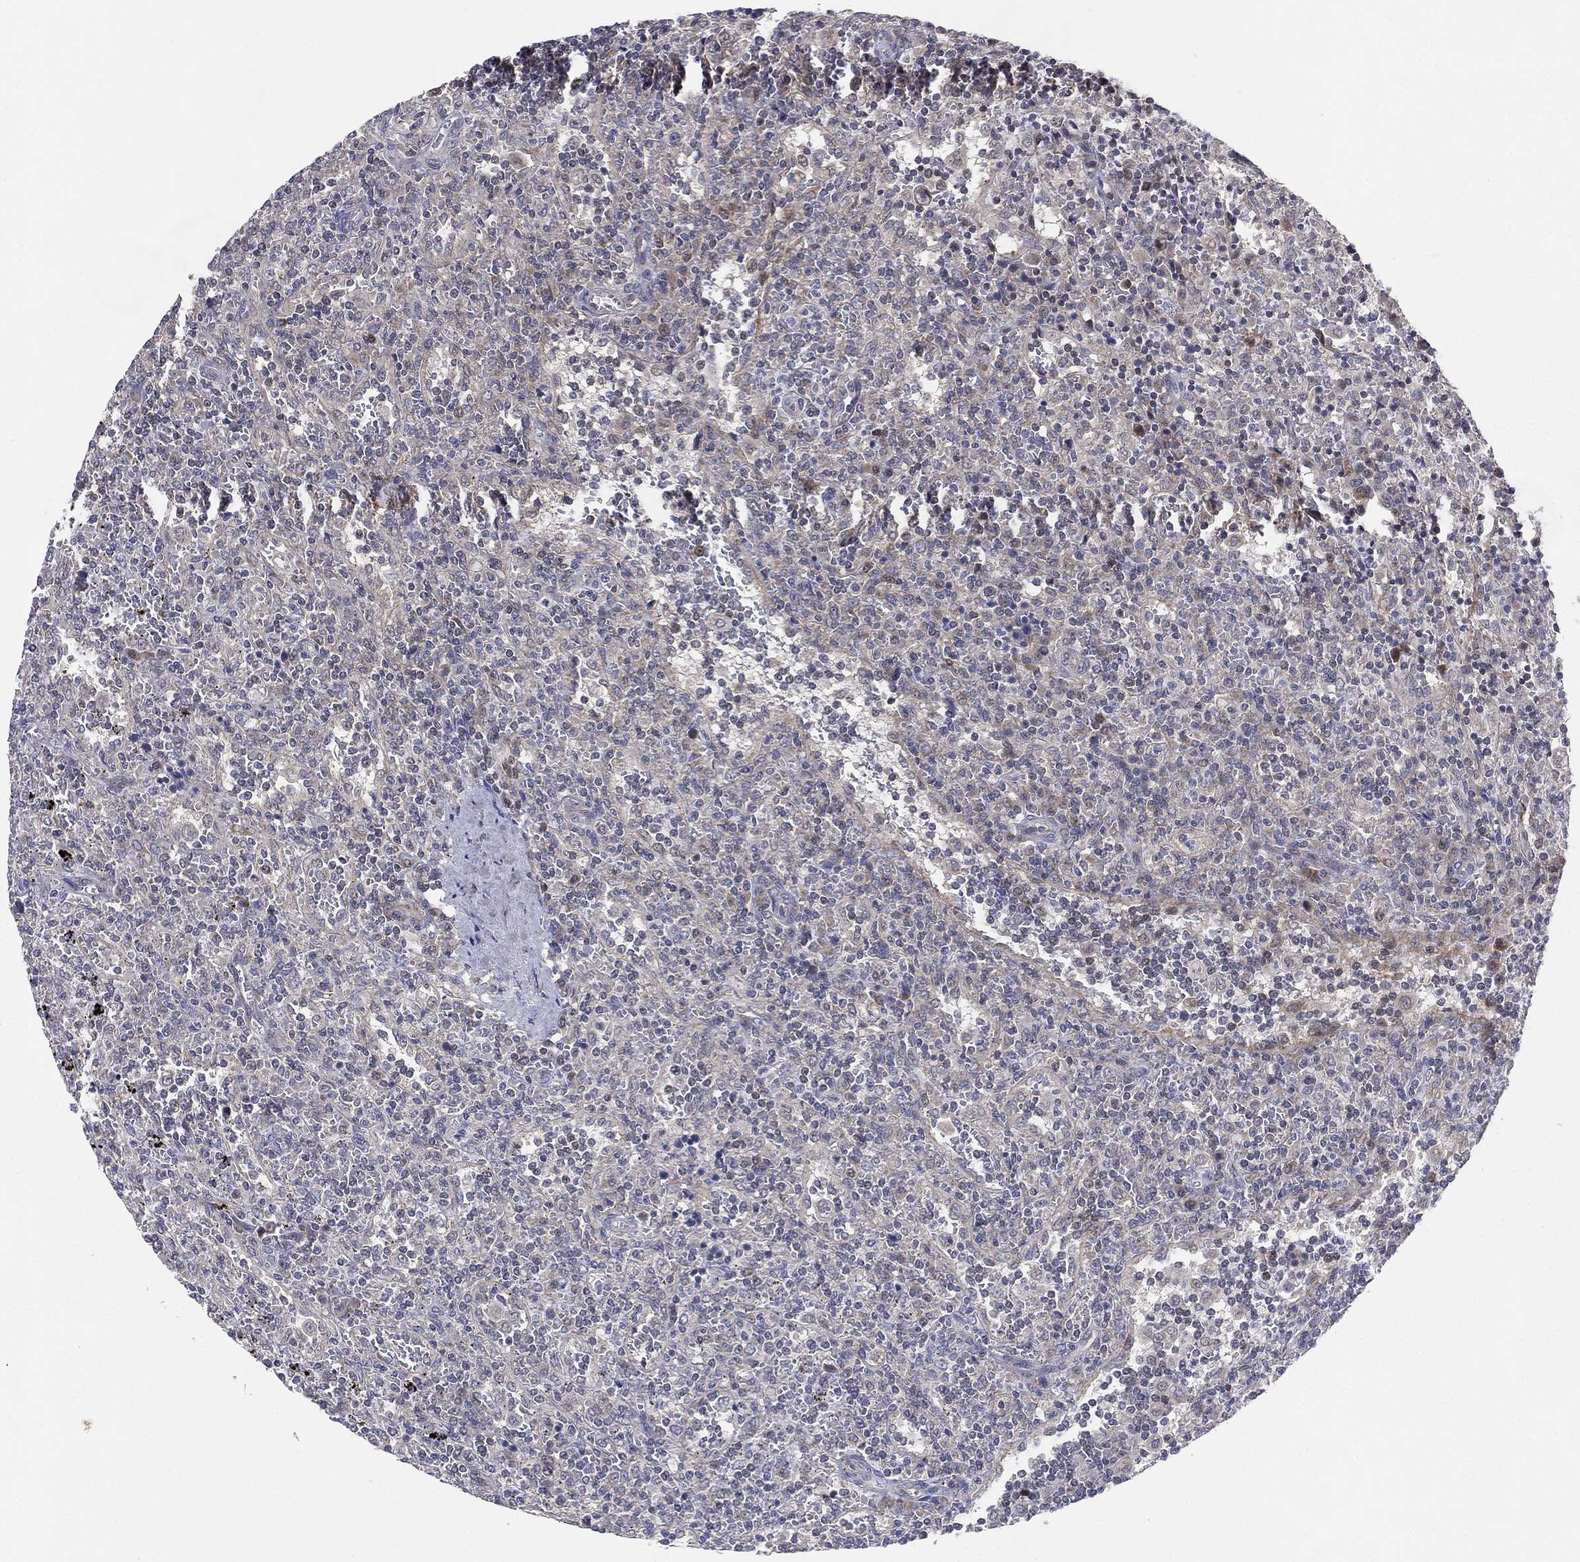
{"staining": {"intensity": "negative", "quantity": "none", "location": "none"}, "tissue": "lymphoma", "cell_type": "Tumor cells", "image_type": "cancer", "snomed": [{"axis": "morphology", "description": "Malignant lymphoma, non-Hodgkin's type, Low grade"}, {"axis": "topography", "description": "Spleen"}], "caption": "A high-resolution histopathology image shows immunohistochemistry staining of low-grade malignant lymphoma, non-Hodgkin's type, which shows no significant expression in tumor cells.", "gene": "KAT14", "patient": {"sex": "male", "age": 62}}